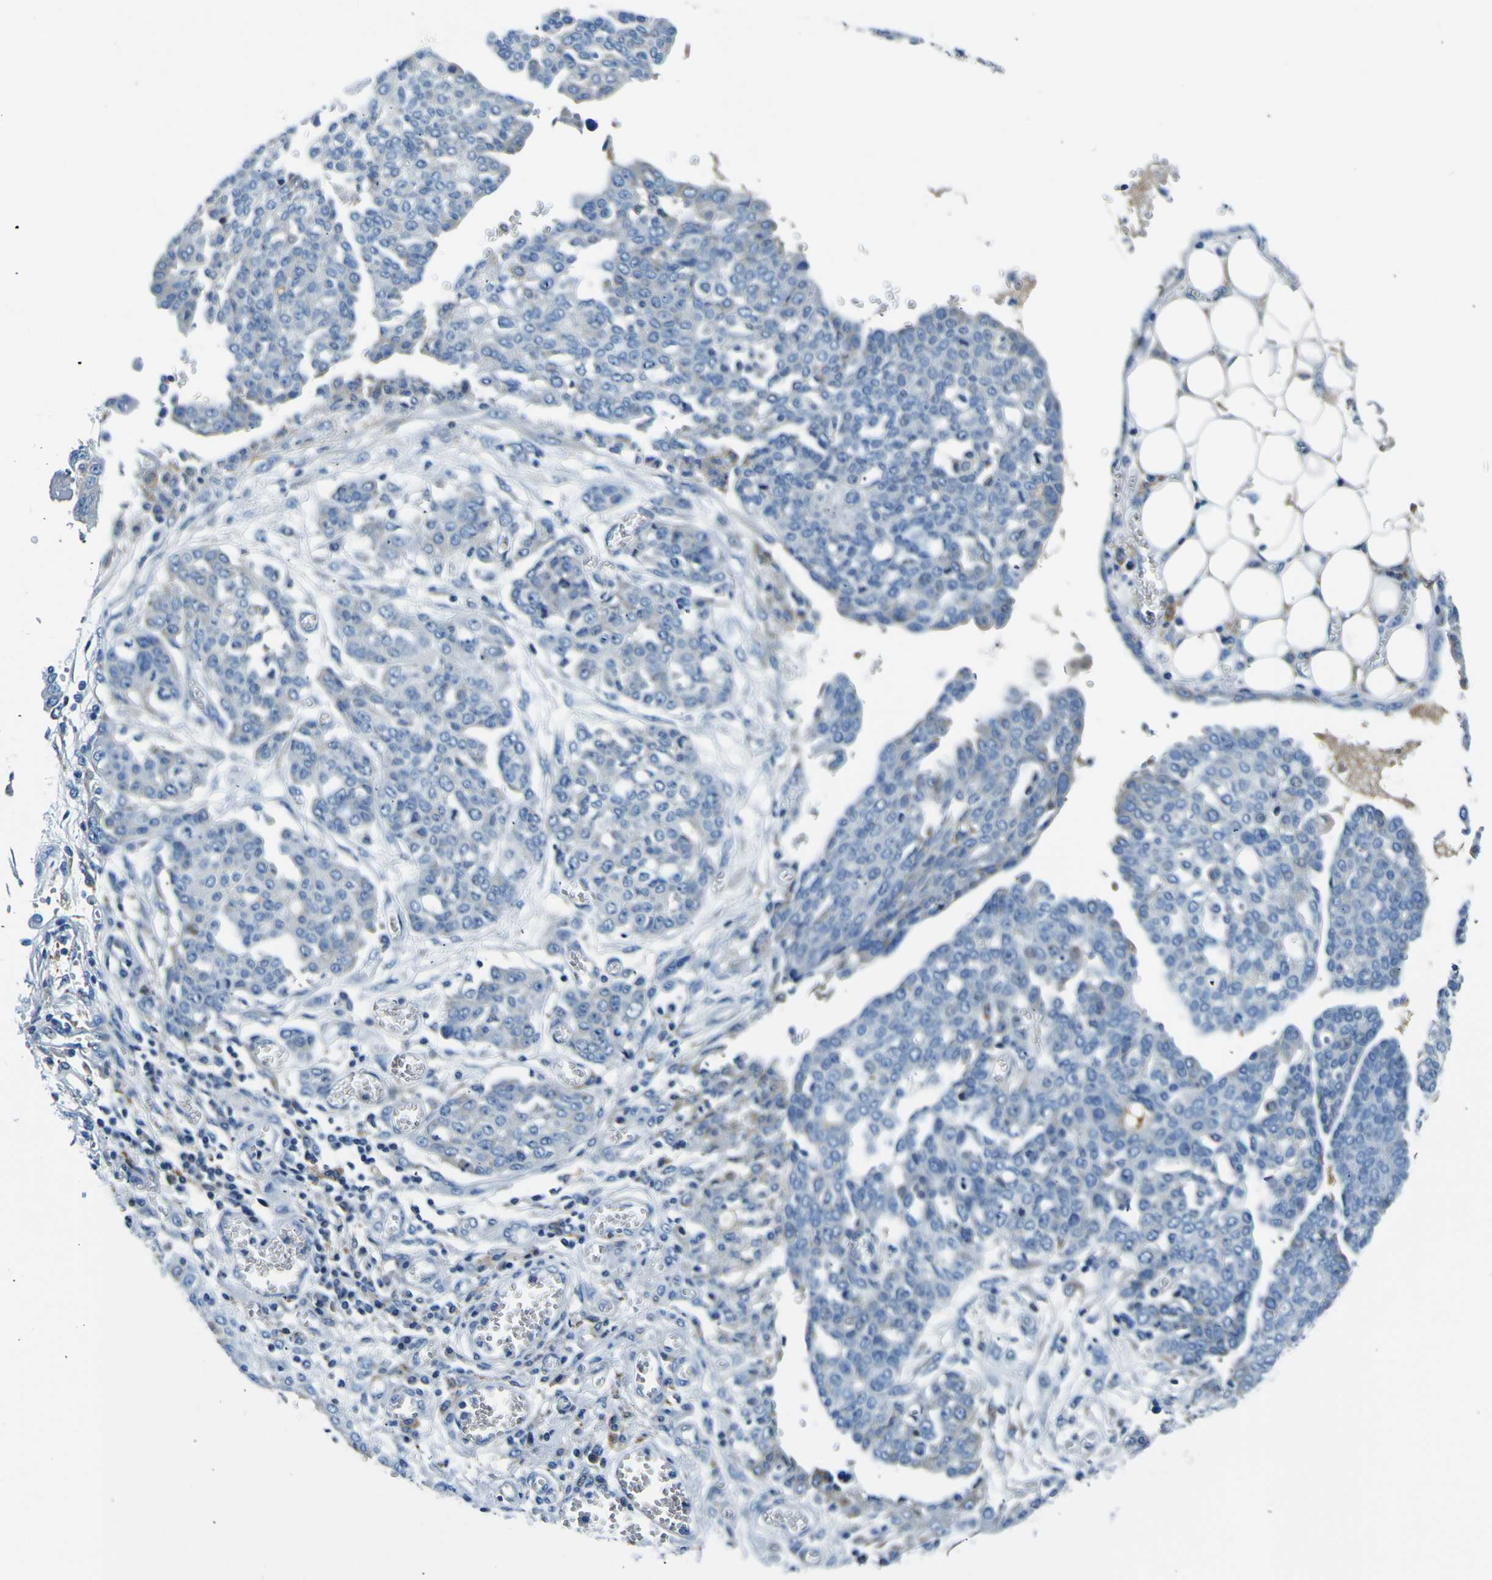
{"staining": {"intensity": "negative", "quantity": "none", "location": "none"}, "tissue": "ovarian cancer", "cell_type": "Tumor cells", "image_type": "cancer", "snomed": [{"axis": "morphology", "description": "Cystadenocarcinoma, serous, NOS"}, {"axis": "topography", "description": "Soft tissue"}, {"axis": "topography", "description": "Ovary"}], "caption": "IHC micrograph of human ovarian serous cystadenocarcinoma stained for a protein (brown), which displays no staining in tumor cells.", "gene": "ADGRA2", "patient": {"sex": "female", "age": 57}}